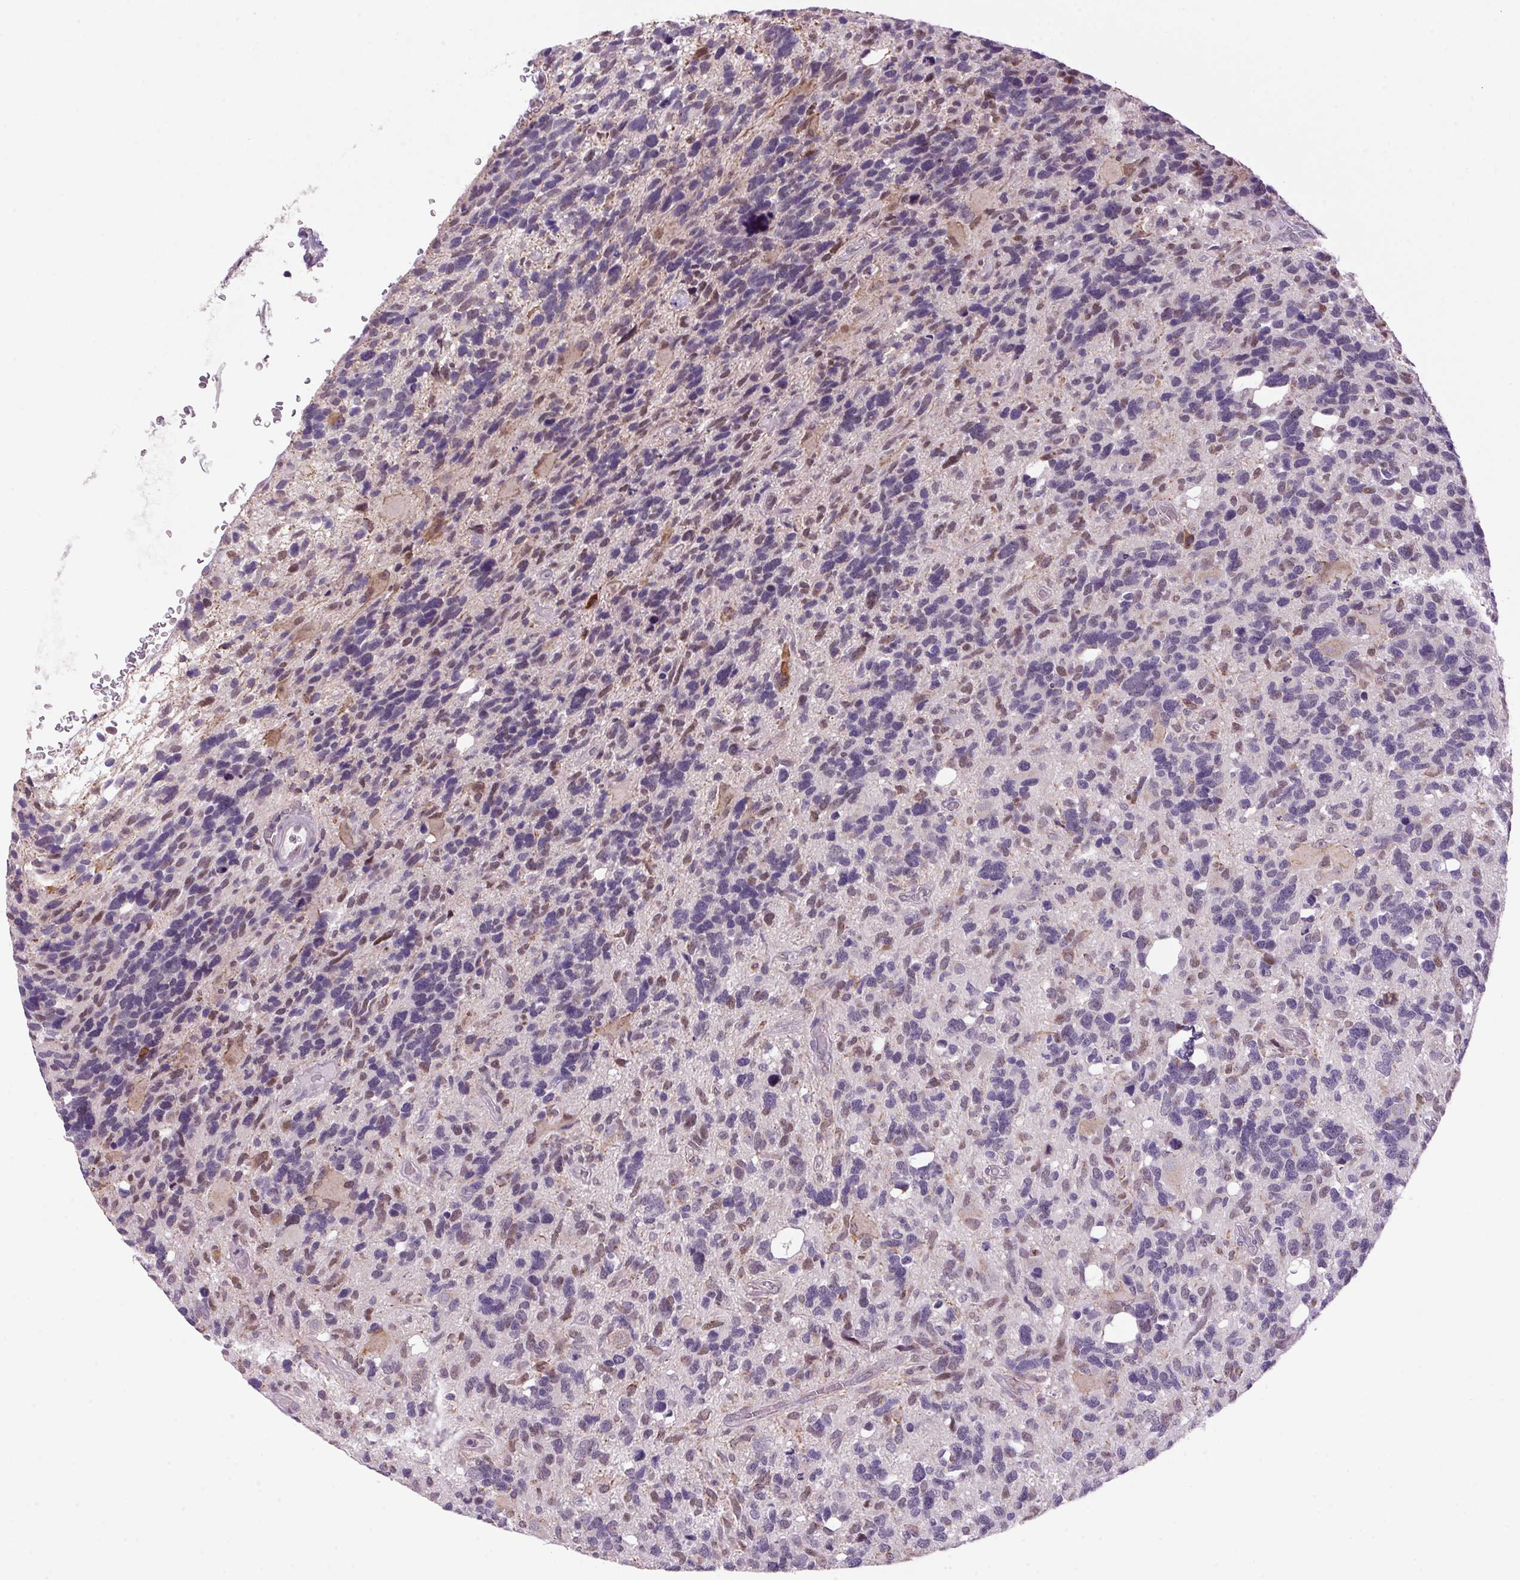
{"staining": {"intensity": "negative", "quantity": "none", "location": "none"}, "tissue": "glioma", "cell_type": "Tumor cells", "image_type": "cancer", "snomed": [{"axis": "morphology", "description": "Glioma, malignant, High grade"}, {"axis": "topography", "description": "Brain"}], "caption": "DAB immunohistochemical staining of malignant glioma (high-grade) shows no significant staining in tumor cells. (Stains: DAB immunohistochemistry with hematoxylin counter stain, Microscopy: brightfield microscopy at high magnification).", "gene": "AKR1E2", "patient": {"sex": "male", "age": 49}}